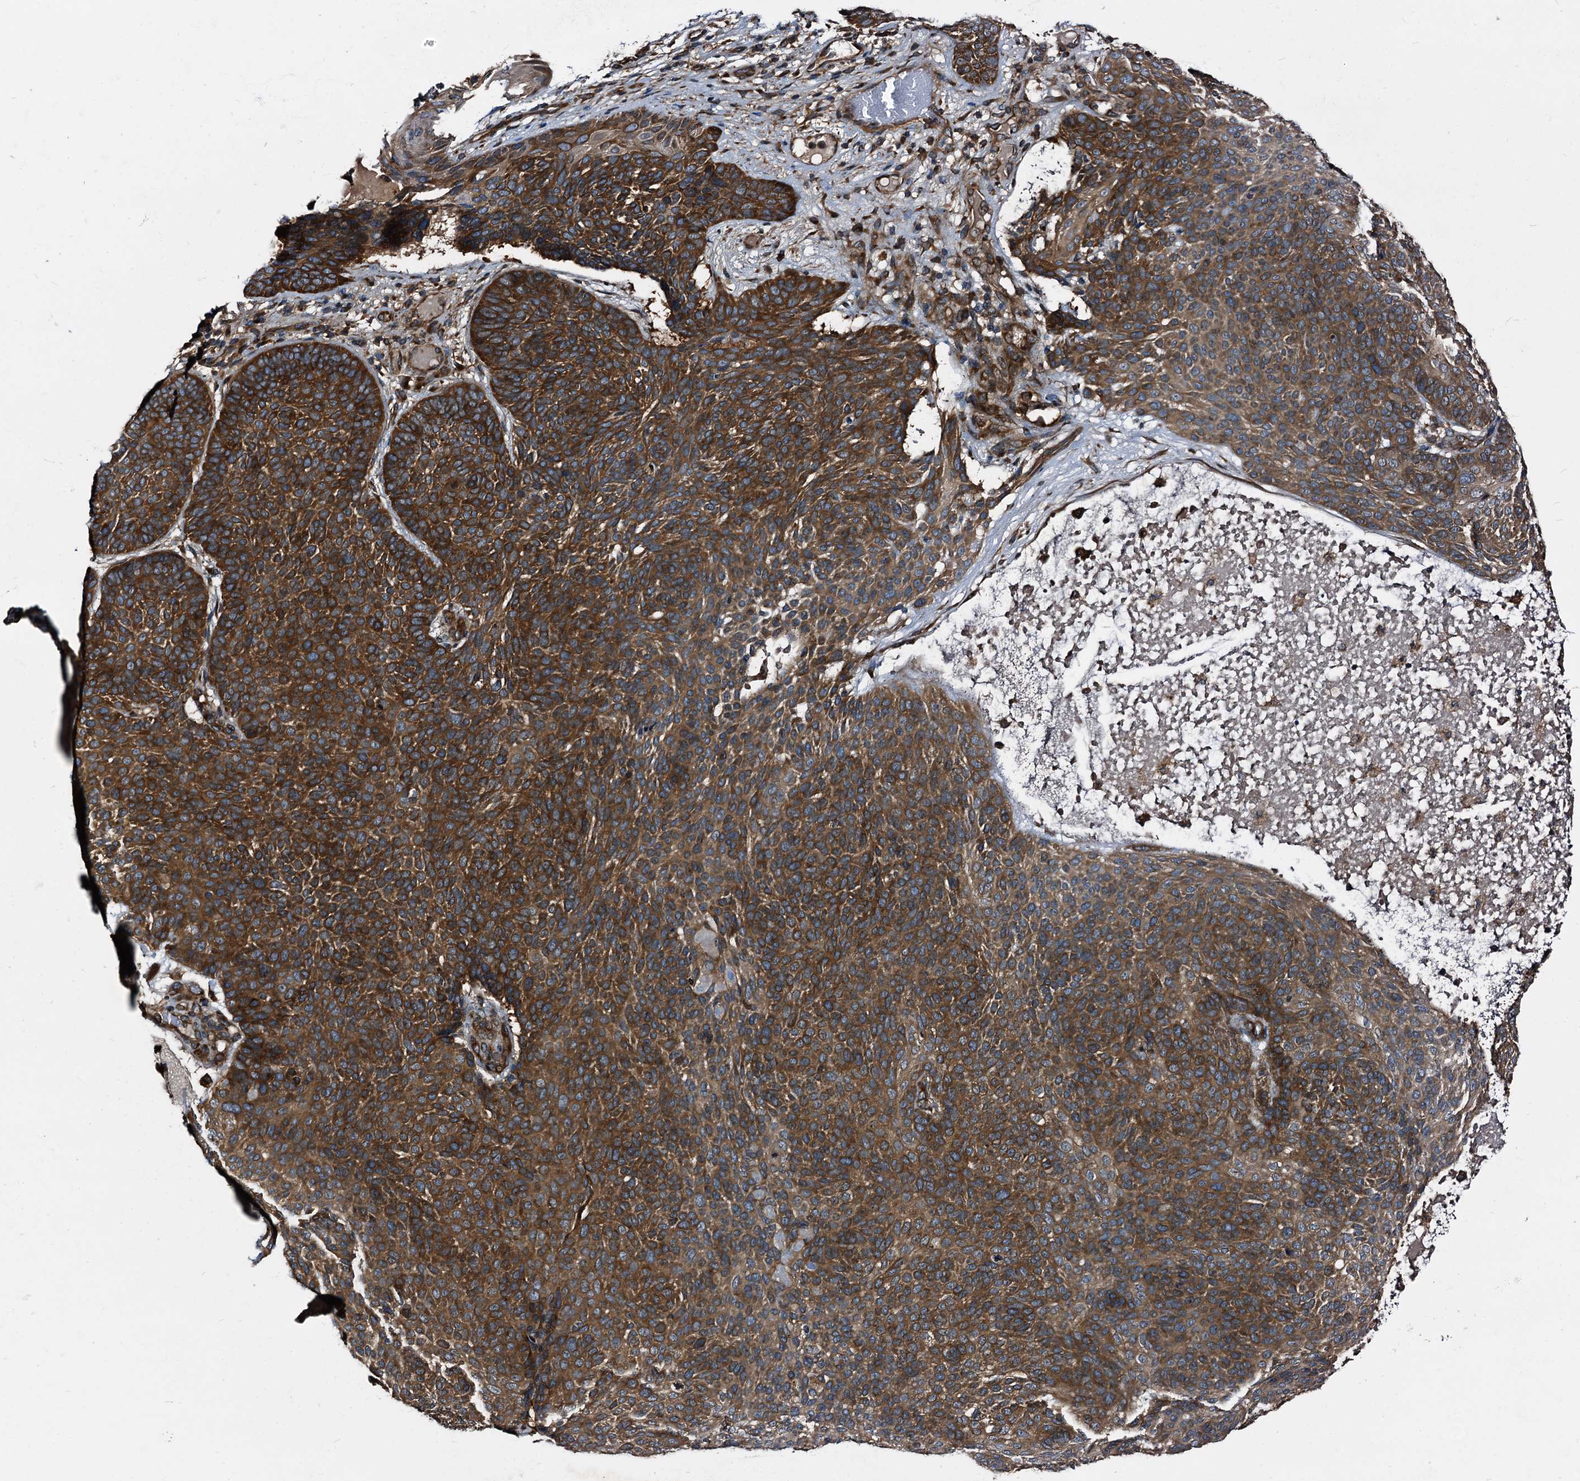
{"staining": {"intensity": "strong", "quantity": ">75%", "location": "cytoplasmic/membranous"}, "tissue": "skin cancer", "cell_type": "Tumor cells", "image_type": "cancer", "snomed": [{"axis": "morphology", "description": "Basal cell carcinoma"}, {"axis": "topography", "description": "Skin"}], "caption": "High-power microscopy captured an immunohistochemistry histopathology image of skin cancer, revealing strong cytoplasmic/membranous positivity in about >75% of tumor cells. (DAB (3,3'-diaminobenzidine) IHC with brightfield microscopy, high magnification).", "gene": "PEX5", "patient": {"sex": "male", "age": 85}}